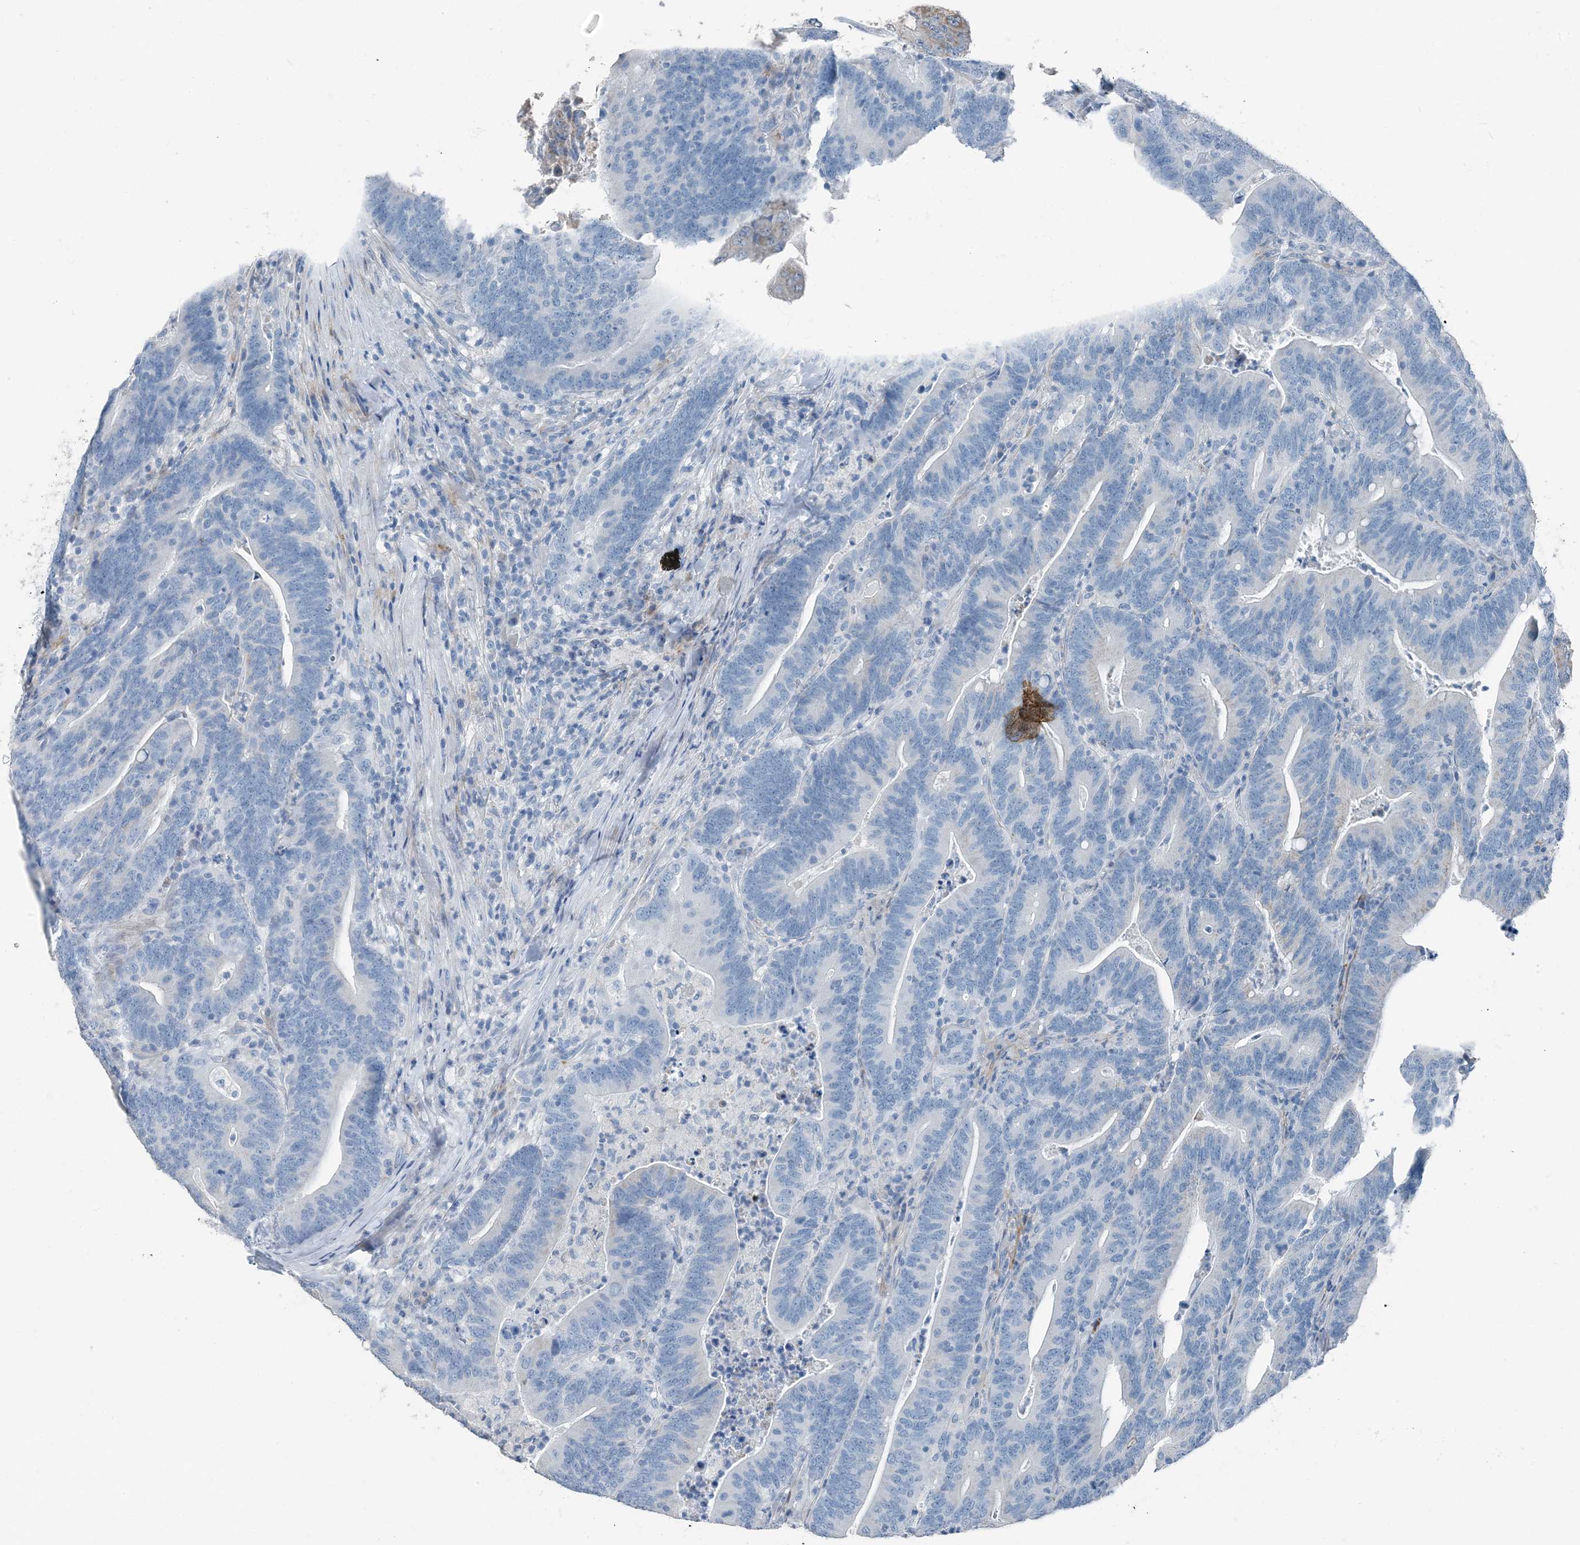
{"staining": {"intensity": "negative", "quantity": "none", "location": "none"}, "tissue": "colorectal cancer", "cell_type": "Tumor cells", "image_type": "cancer", "snomed": [{"axis": "morphology", "description": "Adenocarcinoma, NOS"}, {"axis": "topography", "description": "Colon"}], "caption": "A high-resolution micrograph shows immunohistochemistry (IHC) staining of colorectal cancer, which shows no significant expression in tumor cells. (DAB (3,3'-diaminobenzidine) immunohistochemistry with hematoxylin counter stain).", "gene": "FAM162A", "patient": {"sex": "female", "age": 67}}